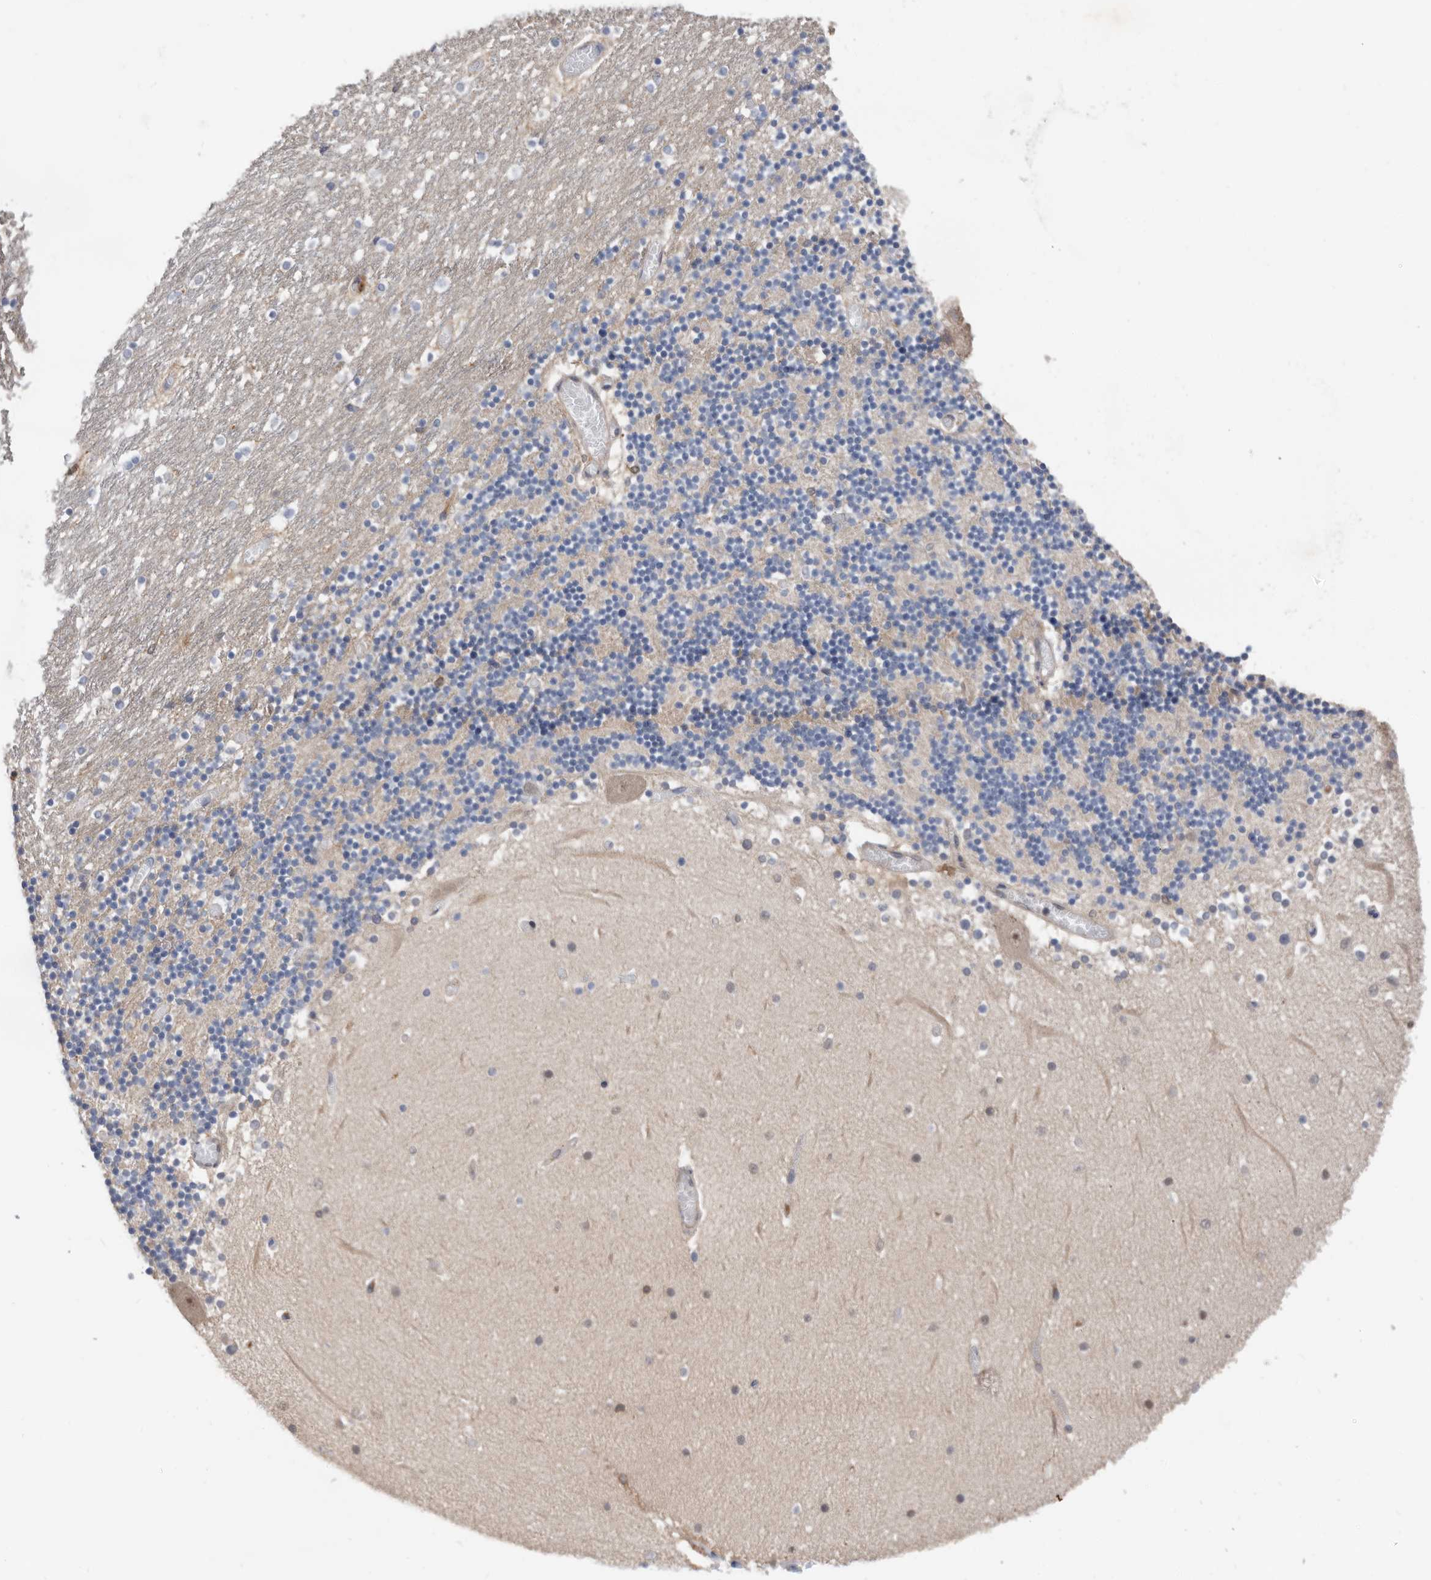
{"staining": {"intensity": "weak", "quantity": "25%-75%", "location": "cytoplasmic/membranous"}, "tissue": "cerebellum", "cell_type": "Cells in granular layer", "image_type": "normal", "snomed": [{"axis": "morphology", "description": "Normal tissue, NOS"}, {"axis": "topography", "description": "Cerebellum"}], "caption": "A micrograph of cerebellum stained for a protein exhibits weak cytoplasmic/membranous brown staining in cells in granular layer.", "gene": "ATAD2", "patient": {"sex": "female", "age": 28}}